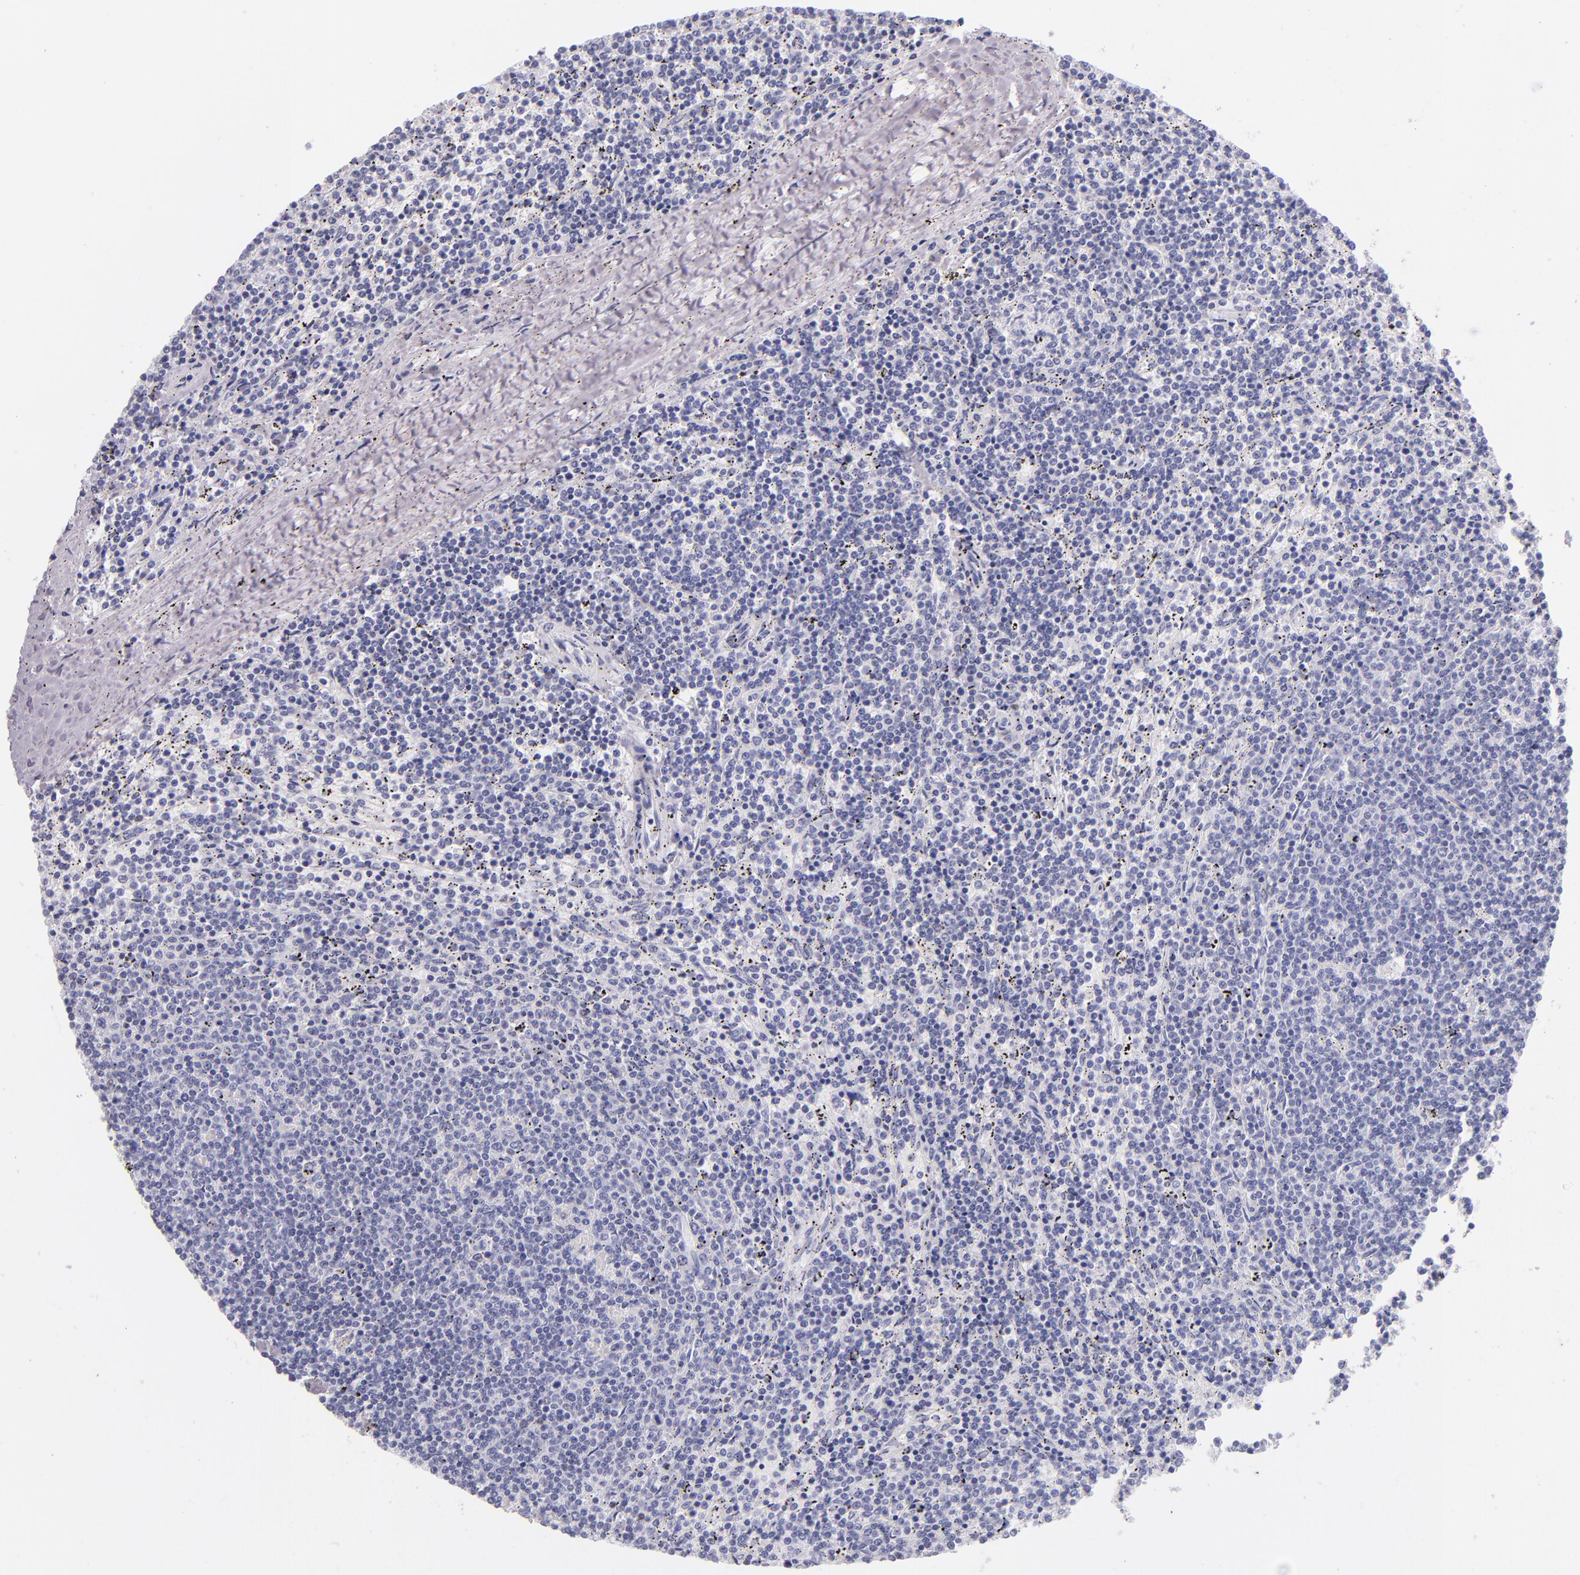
{"staining": {"intensity": "negative", "quantity": "none", "location": "none"}, "tissue": "lymphoma", "cell_type": "Tumor cells", "image_type": "cancer", "snomed": [{"axis": "morphology", "description": "Malignant lymphoma, non-Hodgkin's type, Low grade"}, {"axis": "topography", "description": "Spleen"}], "caption": "An IHC micrograph of lymphoma is shown. There is no staining in tumor cells of lymphoma. (DAB immunohistochemistry, high magnification).", "gene": "IRF4", "patient": {"sex": "female", "age": 50}}